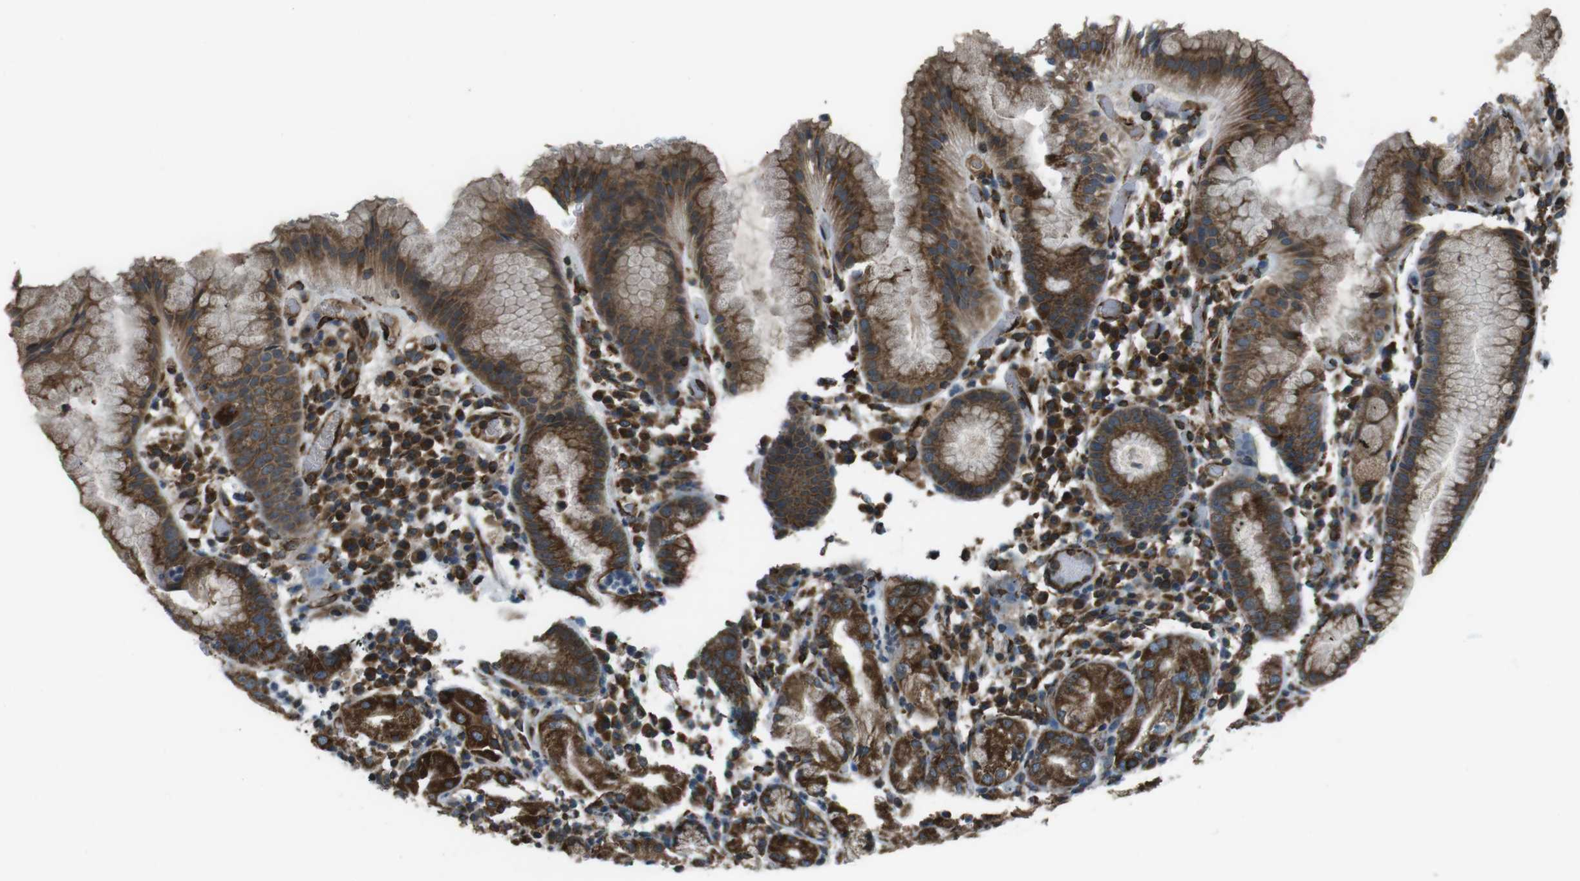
{"staining": {"intensity": "strong", "quantity": ">75%", "location": "cytoplasmic/membranous"}, "tissue": "stomach", "cell_type": "Glandular cells", "image_type": "normal", "snomed": [{"axis": "morphology", "description": "Normal tissue, NOS"}, {"axis": "topography", "description": "Stomach"}, {"axis": "topography", "description": "Stomach, lower"}], "caption": "Immunohistochemistry photomicrograph of benign stomach: human stomach stained using IHC shows high levels of strong protein expression localized specifically in the cytoplasmic/membranous of glandular cells, appearing as a cytoplasmic/membranous brown color.", "gene": "KTN1", "patient": {"sex": "female", "age": 75}}